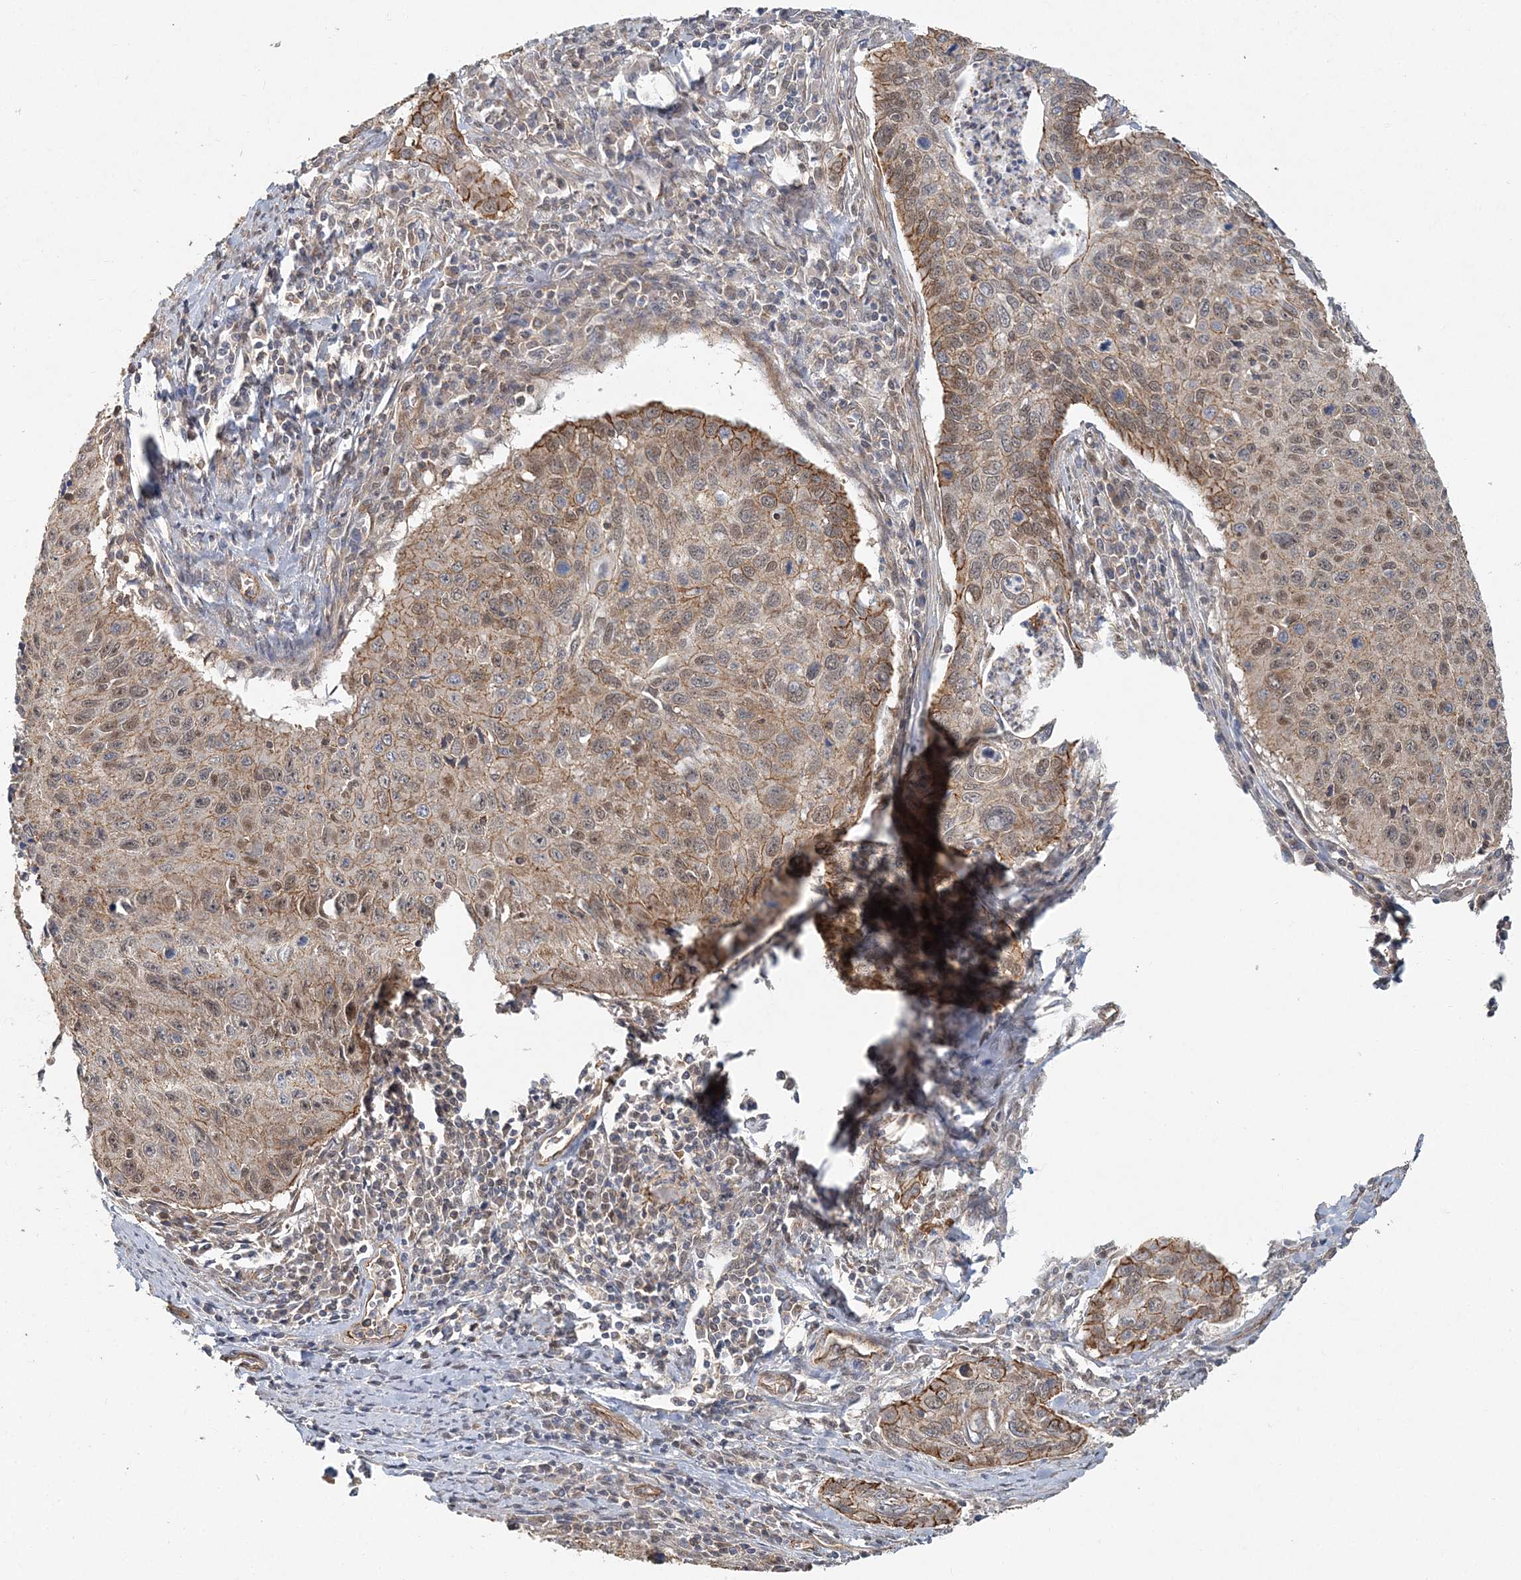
{"staining": {"intensity": "moderate", "quantity": ">75%", "location": "cytoplasmic/membranous"}, "tissue": "cervical cancer", "cell_type": "Tumor cells", "image_type": "cancer", "snomed": [{"axis": "morphology", "description": "Squamous cell carcinoma, NOS"}, {"axis": "topography", "description": "Cervix"}], "caption": "About >75% of tumor cells in cervical cancer demonstrate moderate cytoplasmic/membranous protein positivity as visualized by brown immunohistochemical staining.", "gene": "MAT2B", "patient": {"sex": "female", "age": 53}}